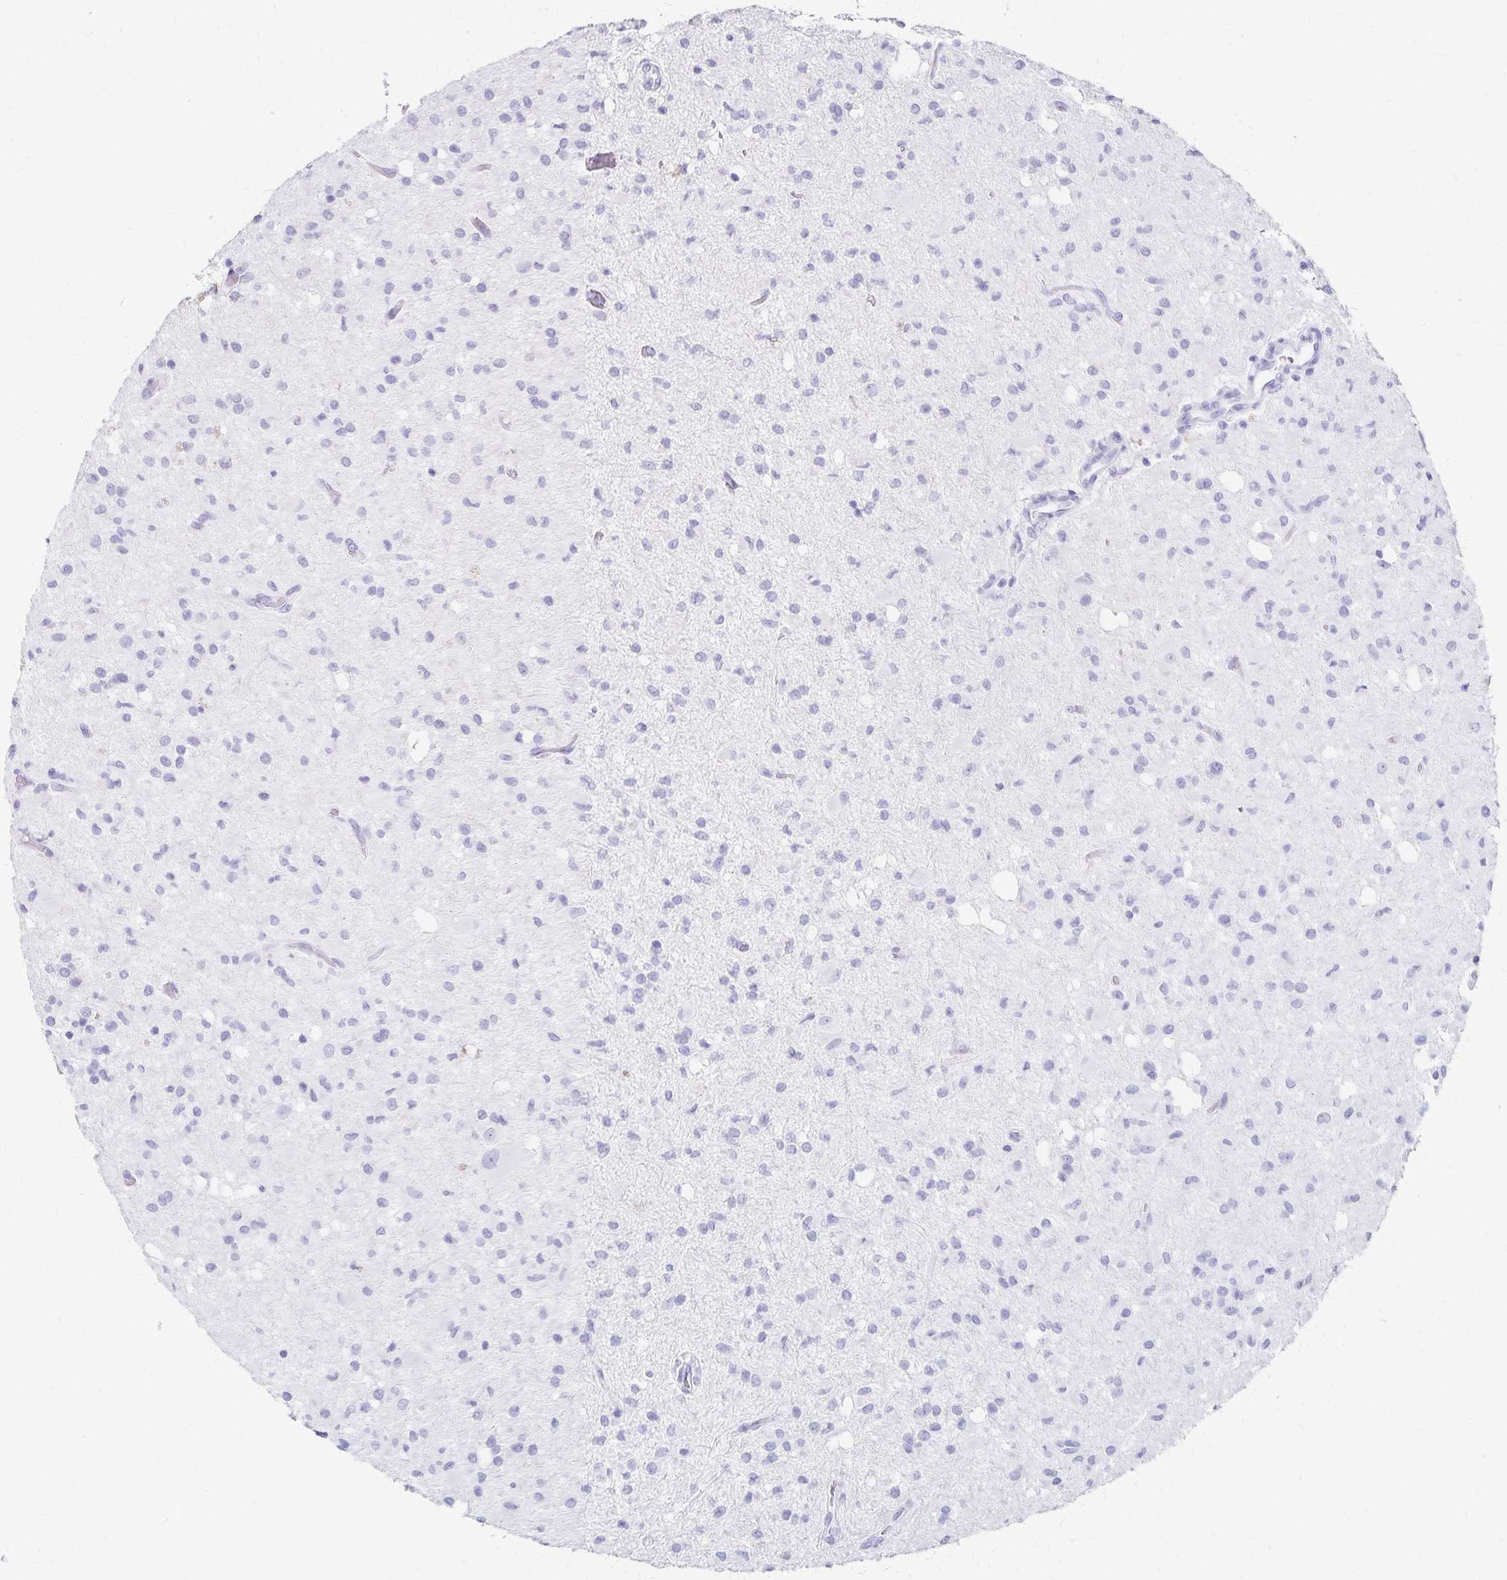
{"staining": {"intensity": "negative", "quantity": "none", "location": "none"}, "tissue": "glioma", "cell_type": "Tumor cells", "image_type": "cancer", "snomed": [{"axis": "morphology", "description": "Glioma, malignant, Low grade"}, {"axis": "topography", "description": "Brain"}], "caption": "The image displays no staining of tumor cells in glioma. The staining was performed using DAB to visualize the protein expression in brown, while the nuclei were stained in blue with hematoxylin (Magnification: 20x).", "gene": "GIP", "patient": {"sex": "female", "age": 33}}